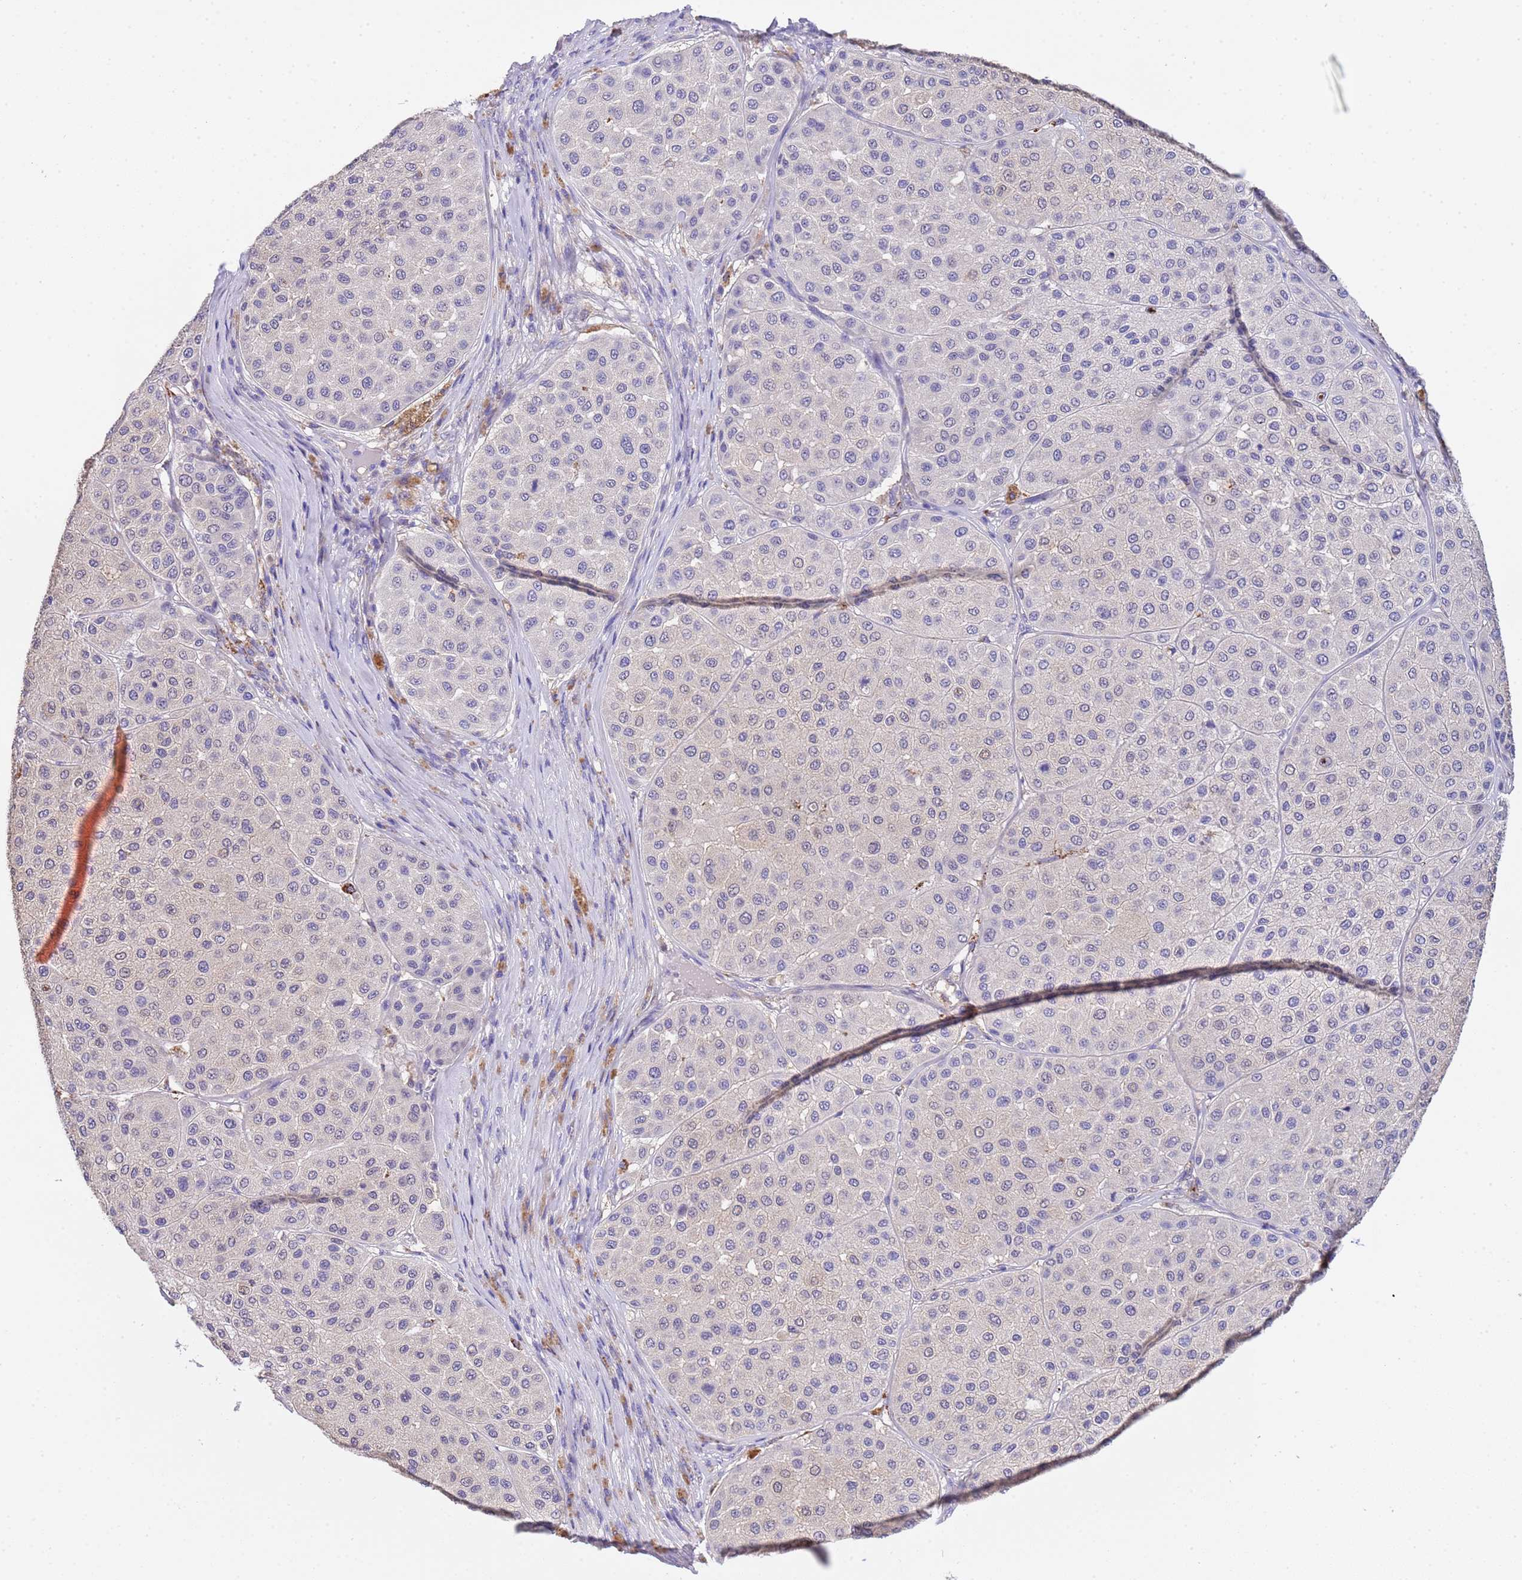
{"staining": {"intensity": "negative", "quantity": "none", "location": "none"}, "tissue": "melanoma", "cell_type": "Tumor cells", "image_type": "cancer", "snomed": [{"axis": "morphology", "description": "Malignant melanoma, Metastatic site"}, {"axis": "topography", "description": "Smooth muscle"}], "caption": "This is a photomicrograph of immunohistochemistry staining of malignant melanoma (metastatic site), which shows no expression in tumor cells.", "gene": "SLC24A3", "patient": {"sex": "male", "age": 41}}